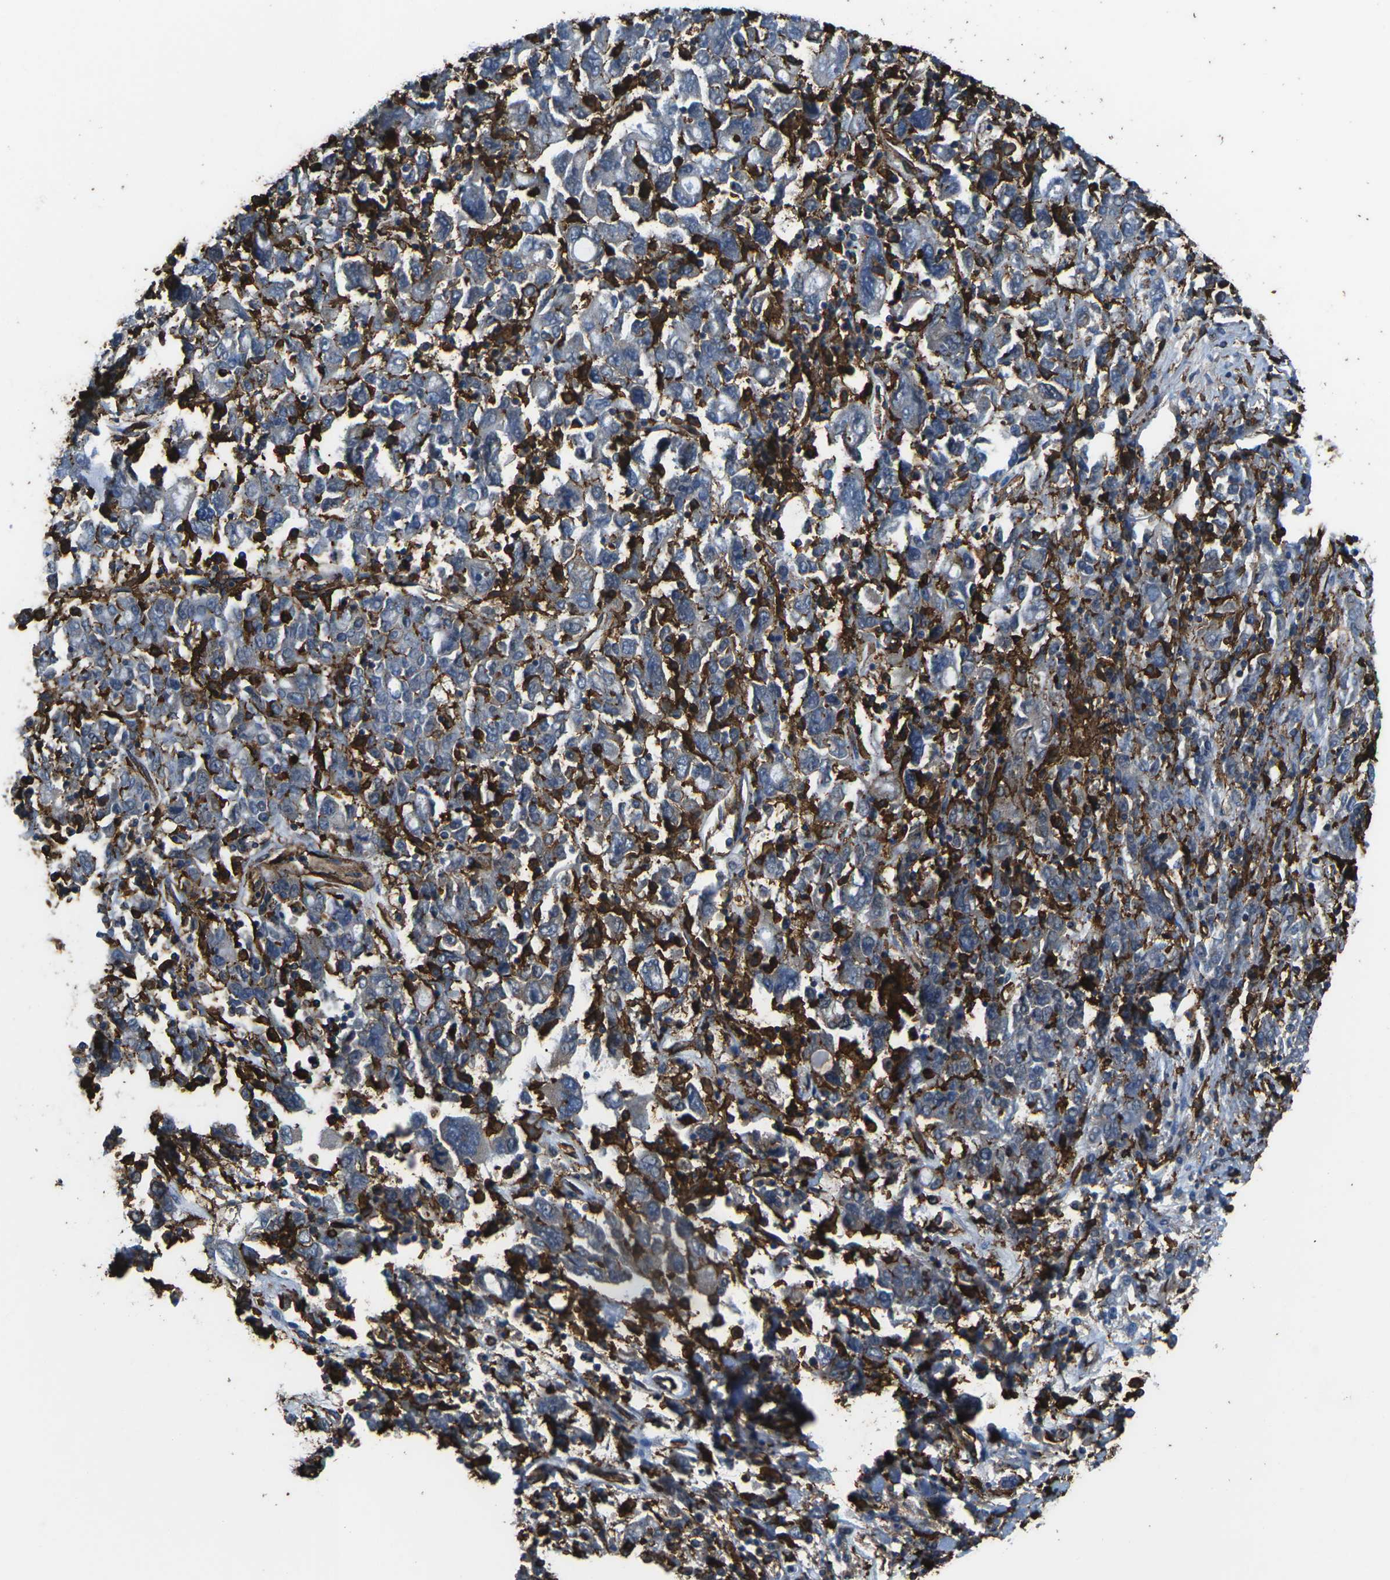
{"staining": {"intensity": "weak", "quantity": "<25%", "location": "cytoplasmic/membranous"}, "tissue": "ovarian cancer", "cell_type": "Tumor cells", "image_type": "cancer", "snomed": [{"axis": "morphology", "description": "Carcinoma, endometroid"}, {"axis": "topography", "description": "Ovary"}], "caption": "Tumor cells are negative for protein expression in human ovarian endometroid carcinoma.", "gene": "PTPN1", "patient": {"sex": "female", "age": 62}}